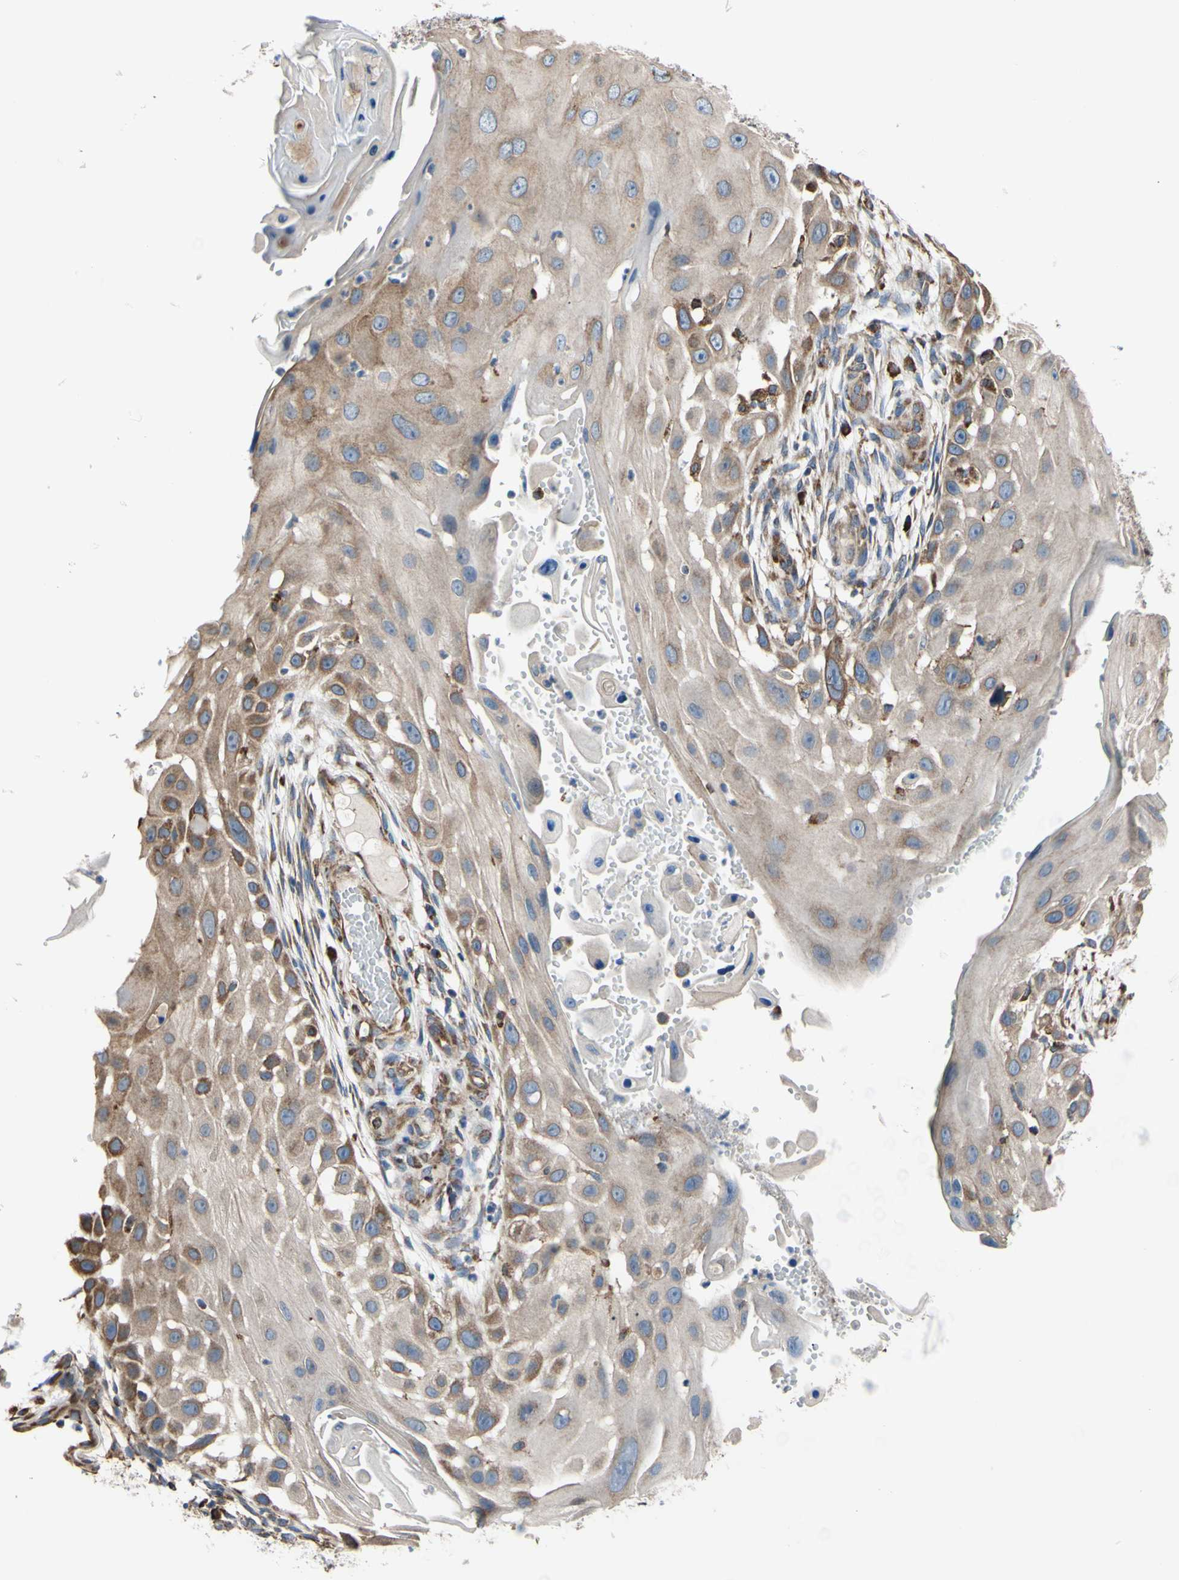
{"staining": {"intensity": "moderate", "quantity": ">75%", "location": "cytoplasmic/membranous"}, "tissue": "skin cancer", "cell_type": "Tumor cells", "image_type": "cancer", "snomed": [{"axis": "morphology", "description": "Squamous cell carcinoma, NOS"}, {"axis": "topography", "description": "Skin"}], "caption": "A micrograph showing moderate cytoplasmic/membranous positivity in about >75% of tumor cells in skin cancer, as visualized by brown immunohistochemical staining.", "gene": "BMF", "patient": {"sex": "female", "age": 44}}